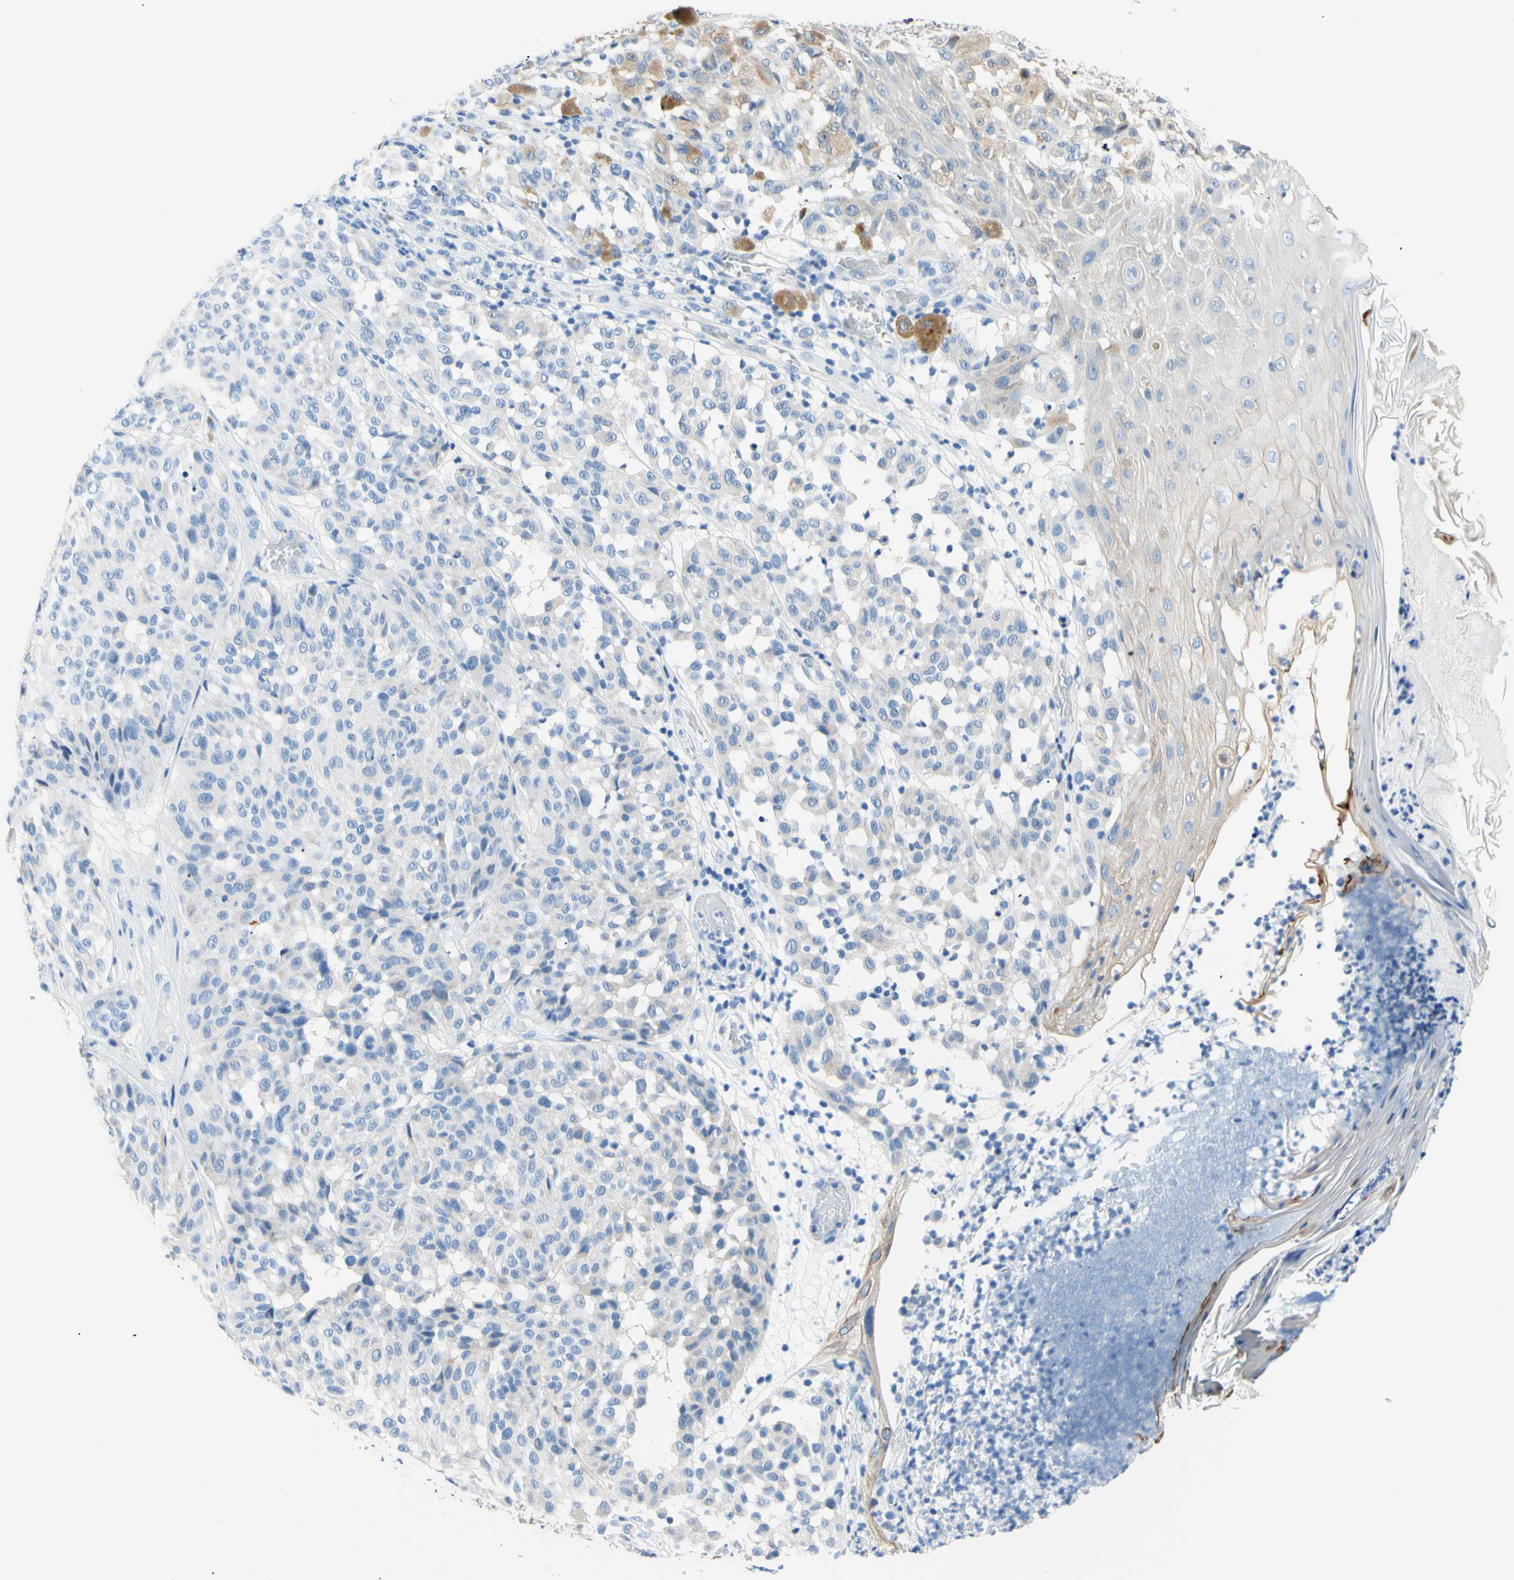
{"staining": {"intensity": "weak", "quantity": "<25%", "location": "cytoplasmic/membranous"}, "tissue": "melanoma", "cell_type": "Tumor cells", "image_type": "cancer", "snomed": [{"axis": "morphology", "description": "Malignant melanoma, NOS"}, {"axis": "topography", "description": "Skin"}], "caption": "IHC photomicrograph of melanoma stained for a protein (brown), which reveals no expression in tumor cells.", "gene": "HPCA", "patient": {"sex": "female", "age": 46}}